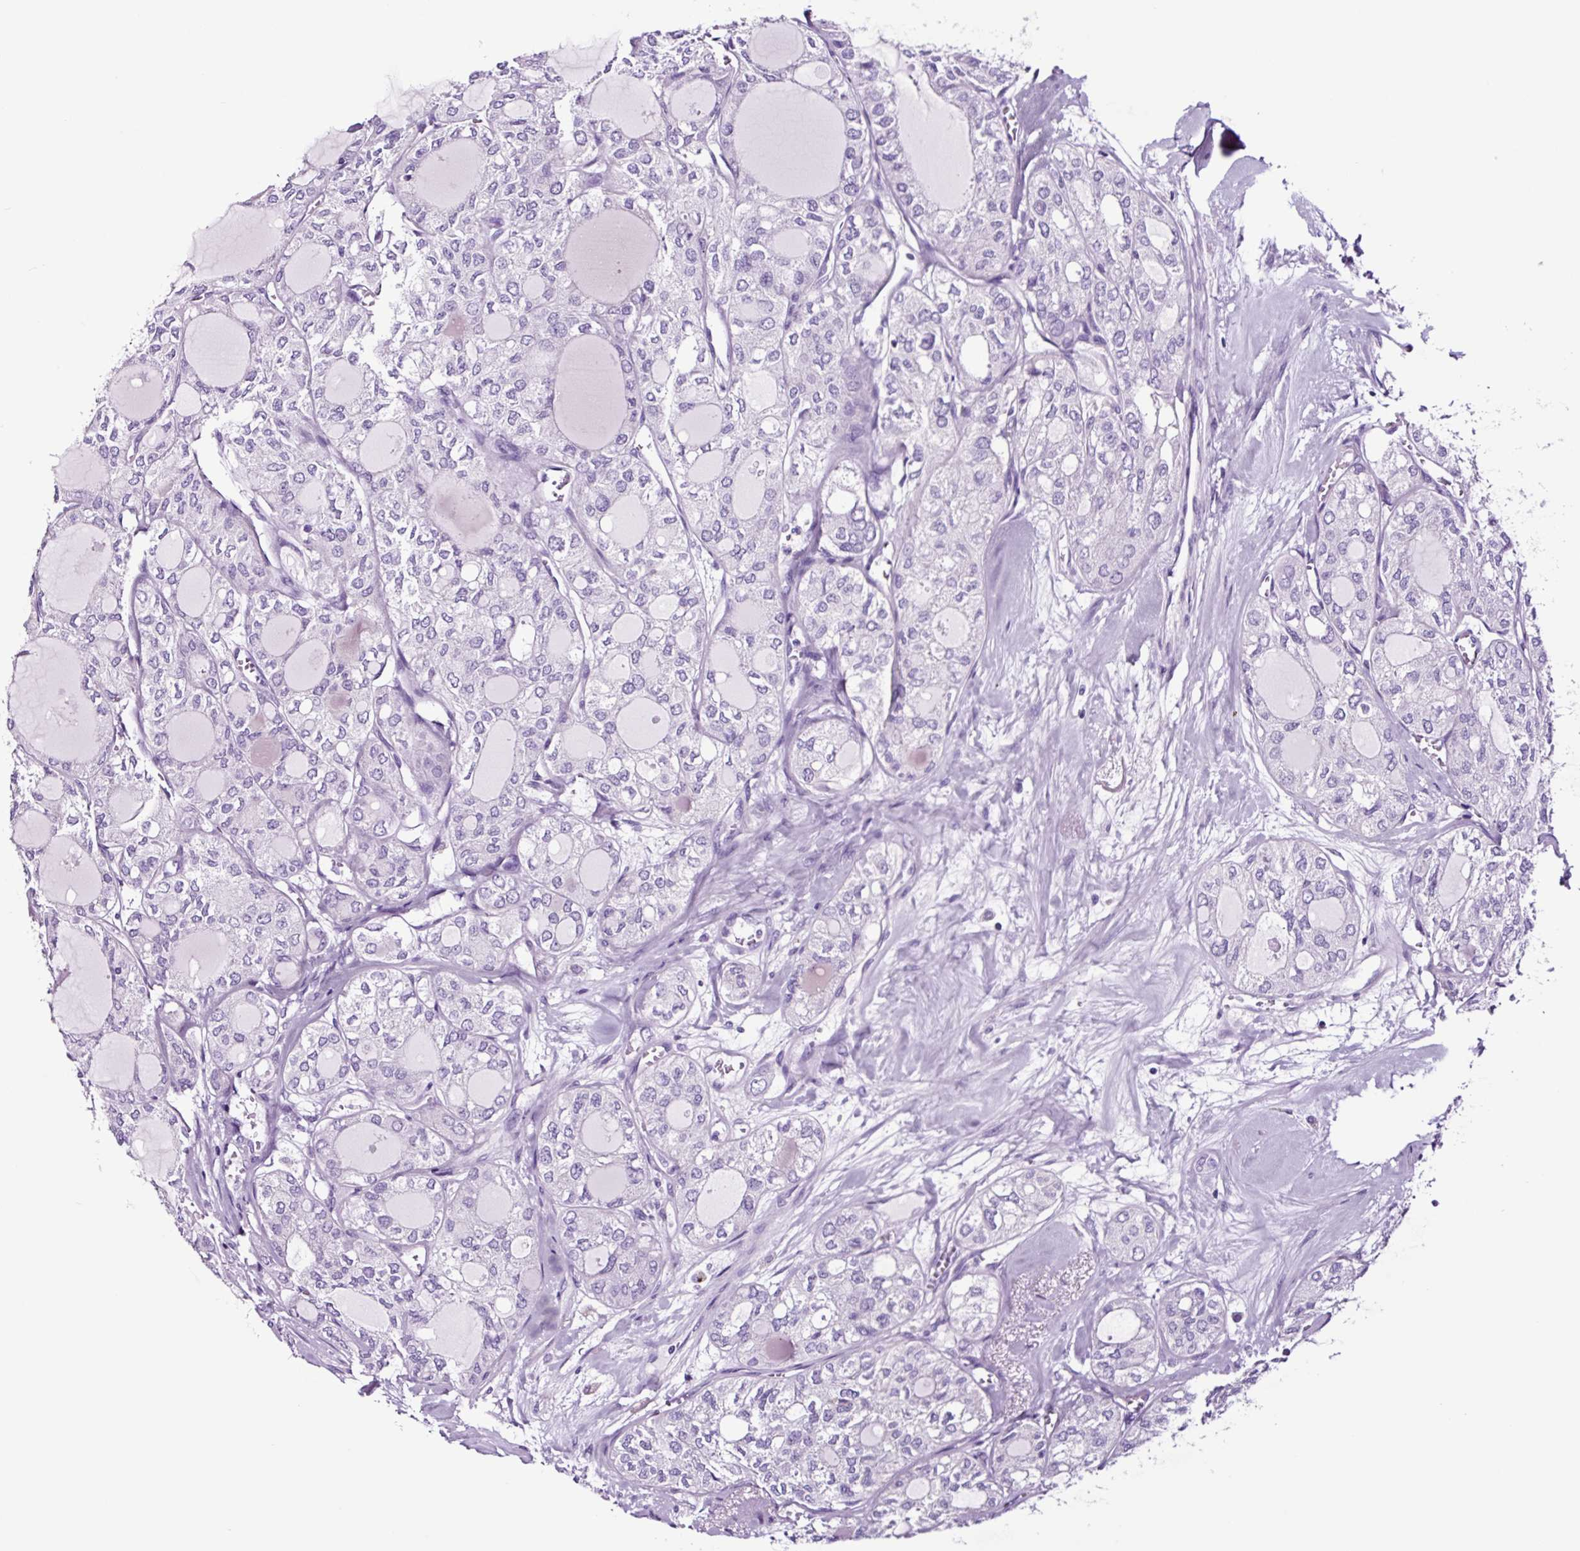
{"staining": {"intensity": "negative", "quantity": "none", "location": "none"}, "tissue": "thyroid cancer", "cell_type": "Tumor cells", "image_type": "cancer", "snomed": [{"axis": "morphology", "description": "Follicular adenoma carcinoma, NOS"}, {"axis": "topography", "description": "Thyroid gland"}], "caption": "The micrograph displays no significant positivity in tumor cells of thyroid cancer (follicular adenoma carcinoma).", "gene": "FBXL7", "patient": {"sex": "male", "age": 75}}